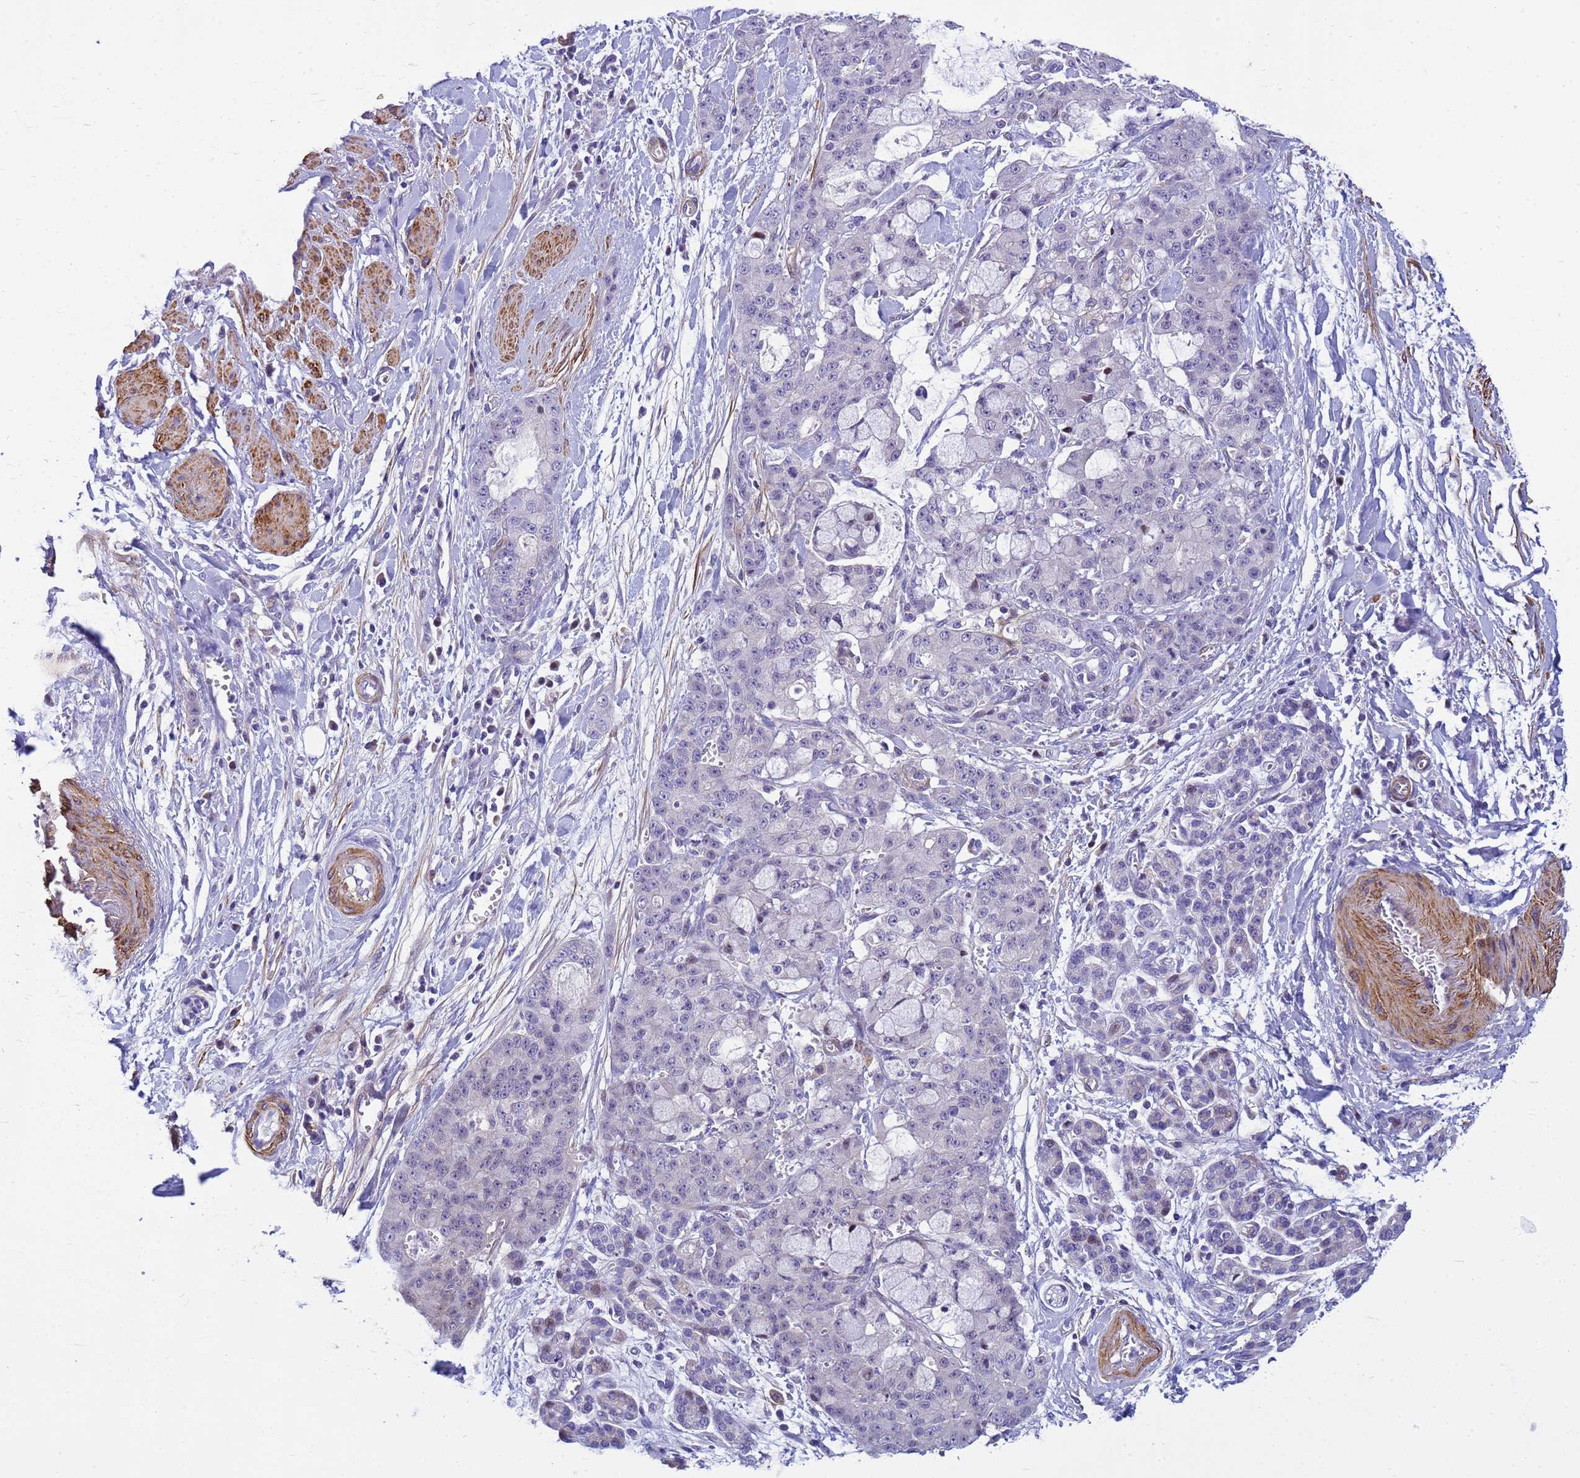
{"staining": {"intensity": "negative", "quantity": "none", "location": "none"}, "tissue": "pancreatic cancer", "cell_type": "Tumor cells", "image_type": "cancer", "snomed": [{"axis": "morphology", "description": "Adenocarcinoma, NOS"}, {"axis": "topography", "description": "Pancreas"}], "caption": "Protein analysis of pancreatic cancer displays no significant staining in tumor cells.", "gene": "P2RX7", "patient": {"sex": "female", "age": 73}}